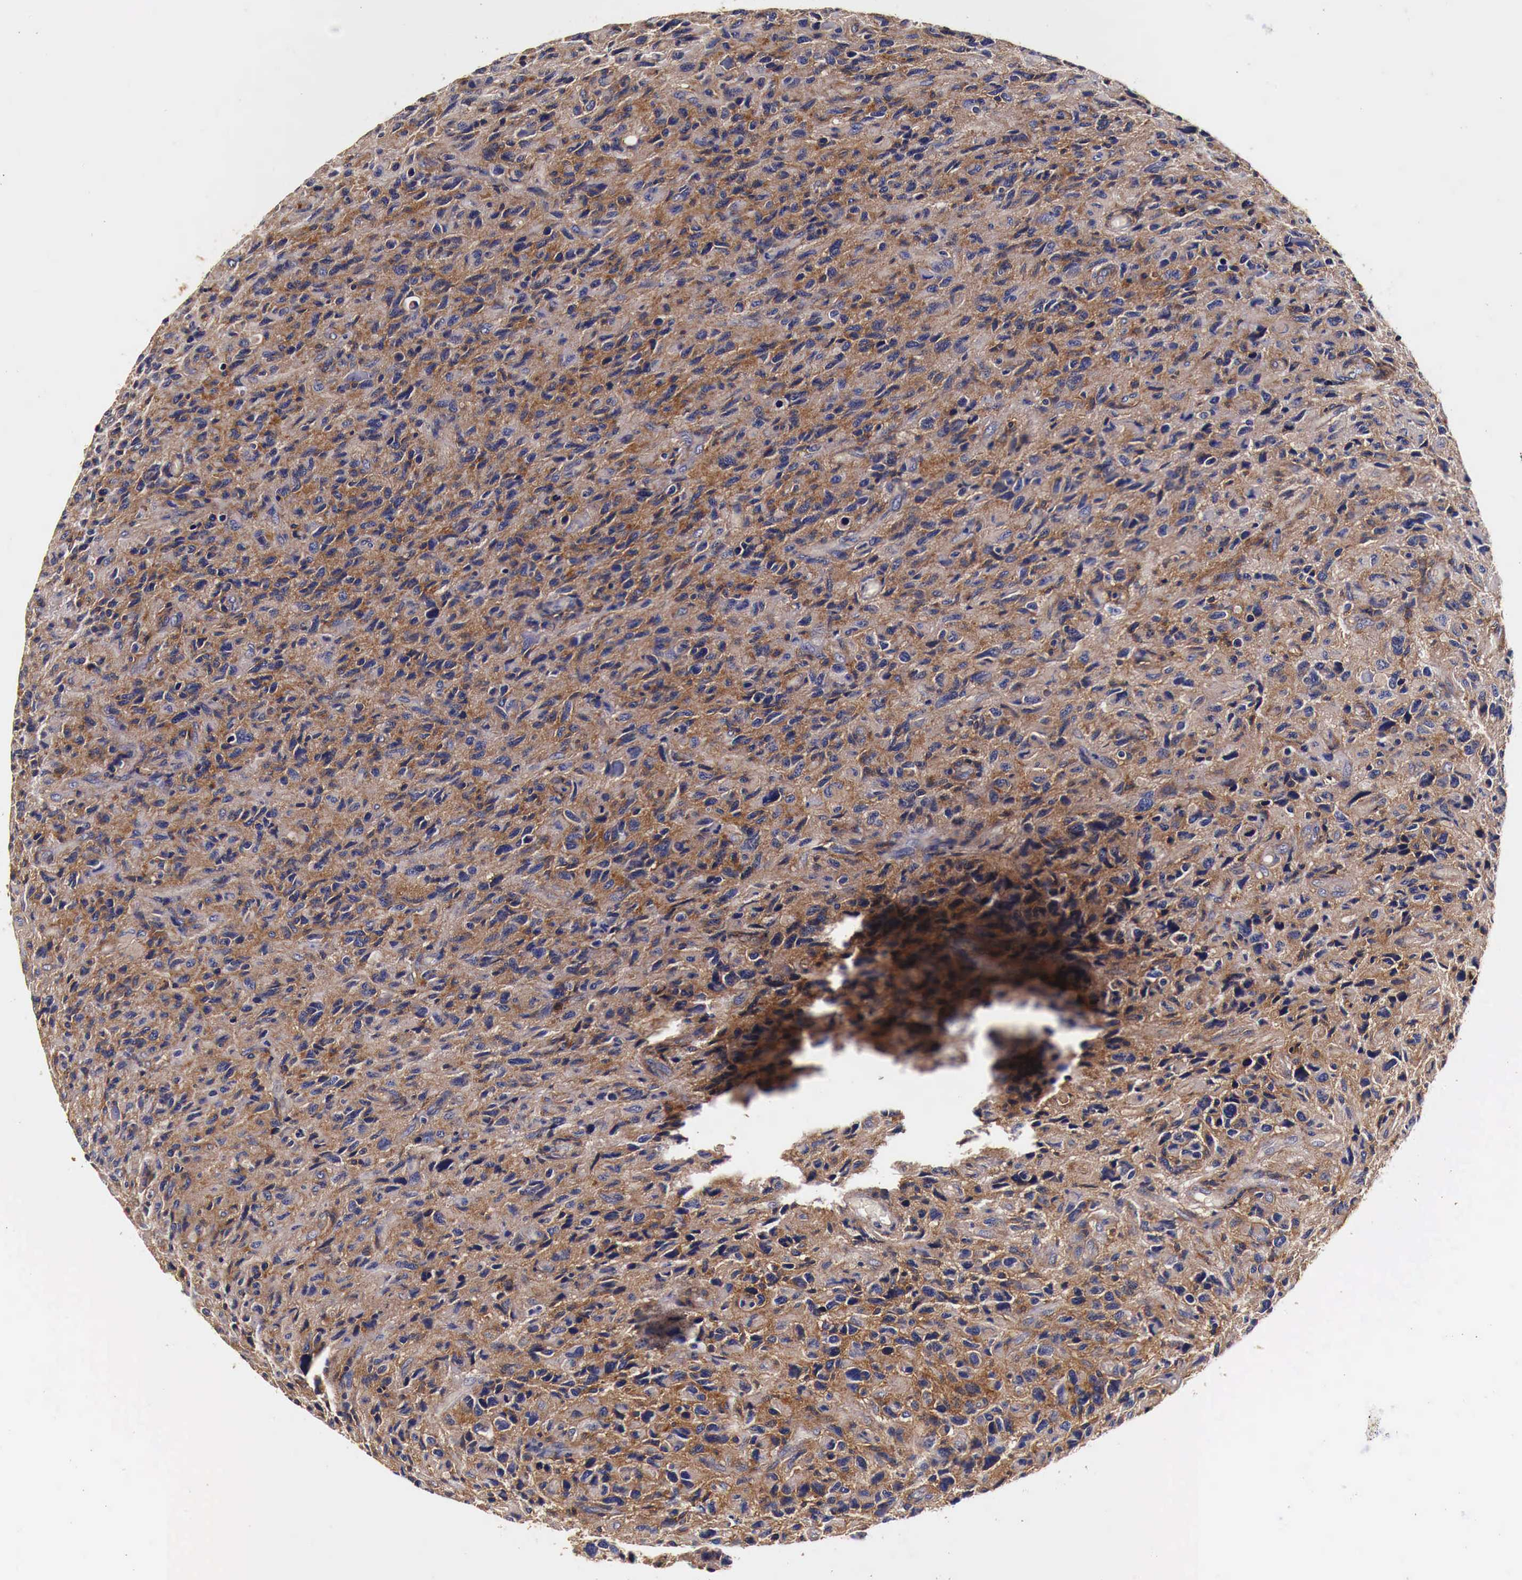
{"staining": {"intensity": "moderate", "quantity": ">75%", "location": "cytoplasmic/membranous"}, "tissue": "glioma", "cell_type": "Tumor cells", "image_type": "cancer", "snomed": [{"axis": "morphology", "description": "Glioma, malignant, High grade"}, {"axis": "topography", "description": "Brain"}], "caption": "This histopathology image exhibits IHC staining of human malignant glioma (high-grade), with medium moderate cytoplasmic/membranous expression in approximately >75% of tumor cells.", "gene": "RP2", "patient": {"sex": "female", "age": 60}}